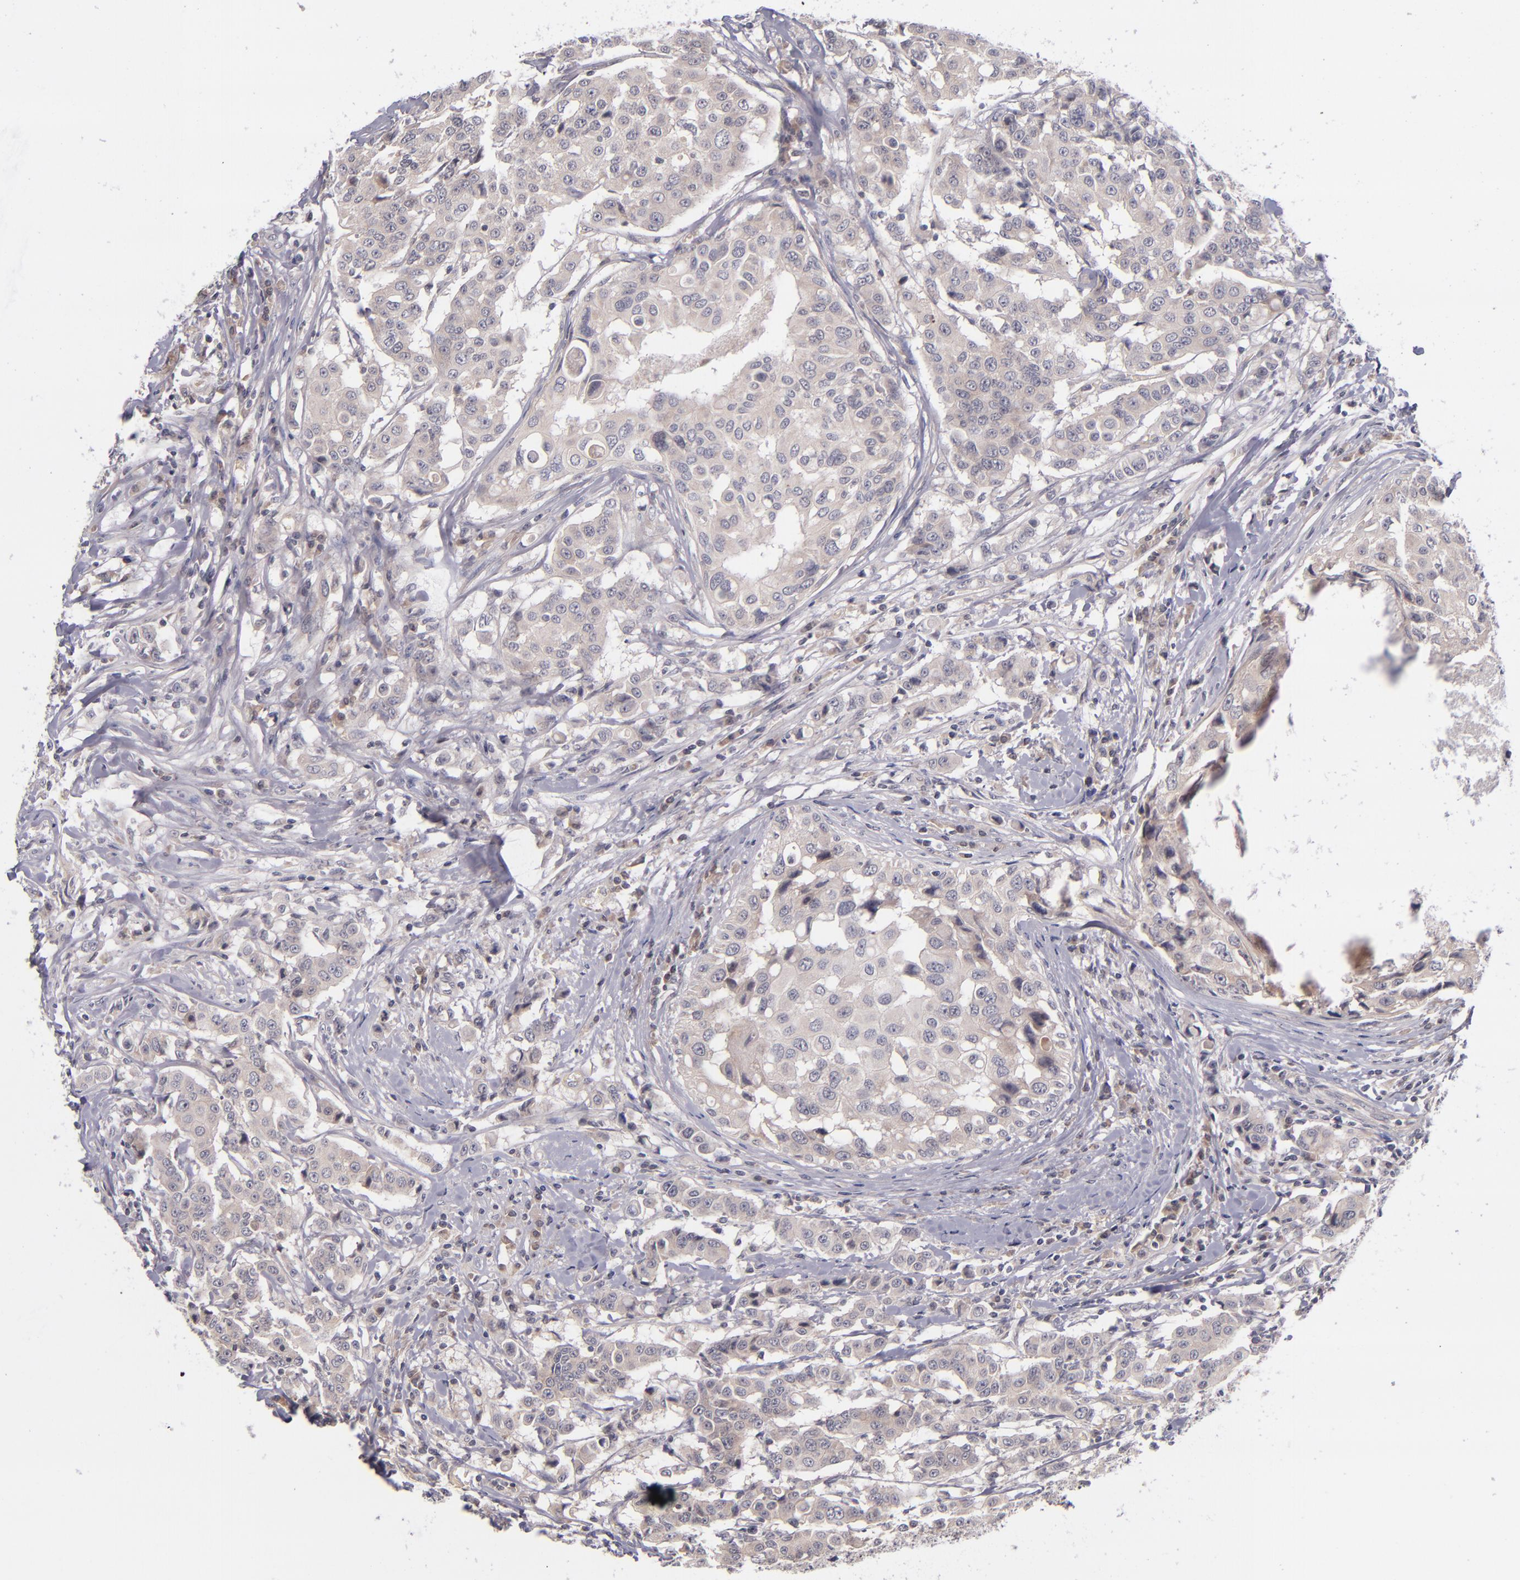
{"staining": {"intensity": "weak", "quantity": "25%-75%", "location": "cytoplasmic/membranous"}, "tissue": "breast cancer", "cell_type": "Tumor cells", "image_type": "cancer", "snomed": [{"axis": "morphology", "description": "Duct carcinoma"}, {"axis": "topography", "description": "Breast"}], "caption": "A histopathology image of breast cancer (infiltrating ductal carcinoma) stained for a protein demonstrates weak cytoplasmic/membranous brown staining in tumor cells. (brown staining indicates protein expression, while blue staining denotes nuclei).", "gene": "TSC2", "patient": {"sex": "female", "age": 27}}